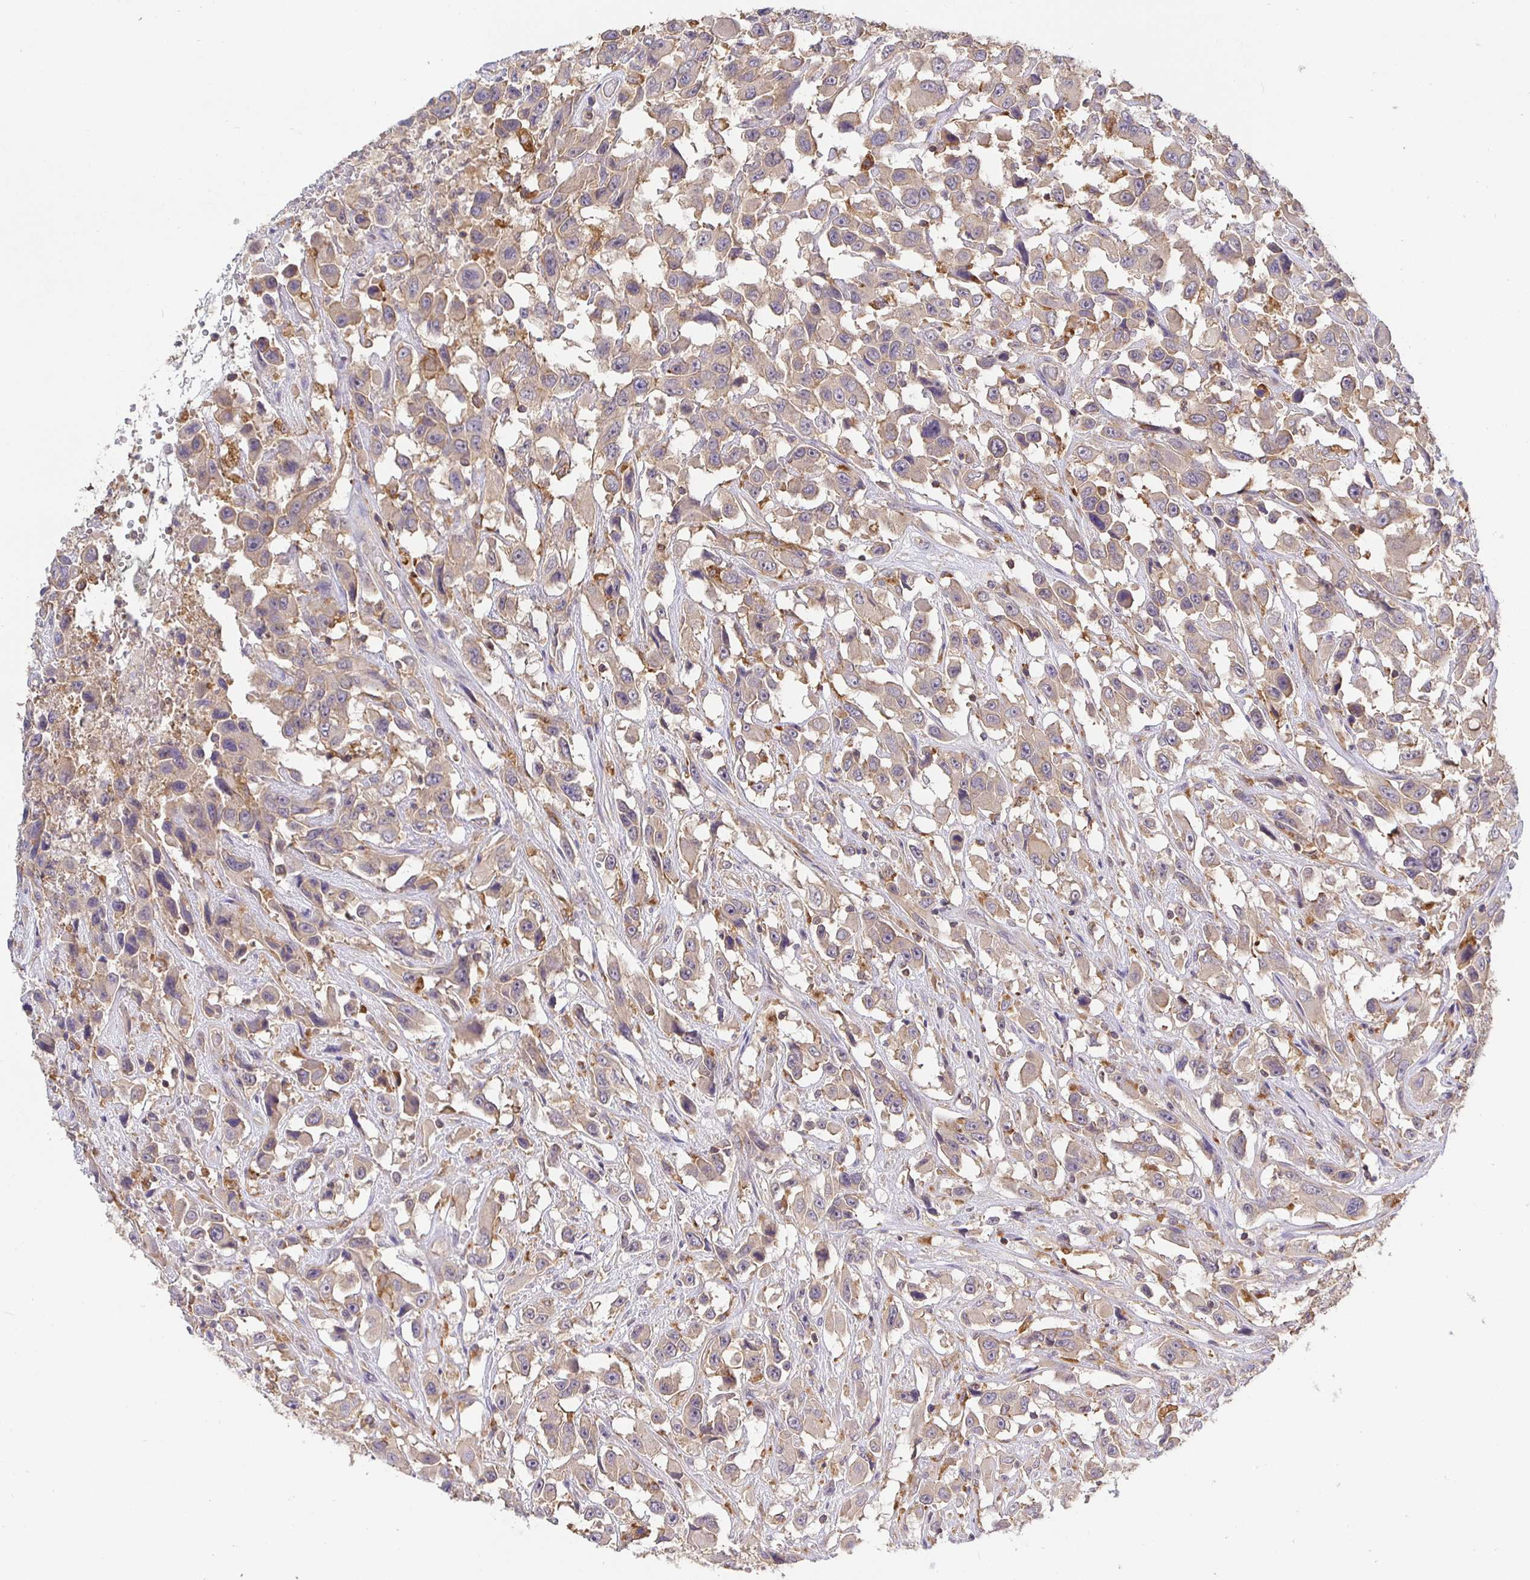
{"staining": {"intensity": "weak", "quantity": ">75%", "location": "cytoplasmic/membranous"}, "tissue": "urothelial cancer", "cell_type": "Tumor cells", "image_type": "cancer", "snomed": [{"axis": "morphology", "description": "Urothelial carcinoma, High grade"}, {"axis": "topography", "description": "Urinary bladder"}], "caption": "This photomicrograph demonstrates urothelial cancer stained with IHC to label a protein in brown. The cytoplasmic/membranous of tumor cells show weak positivity for the protein. Nuclei are counter-stained blue.", "gene": "ATP6V1F", "patient": {"sex": "male", "age": 53}}